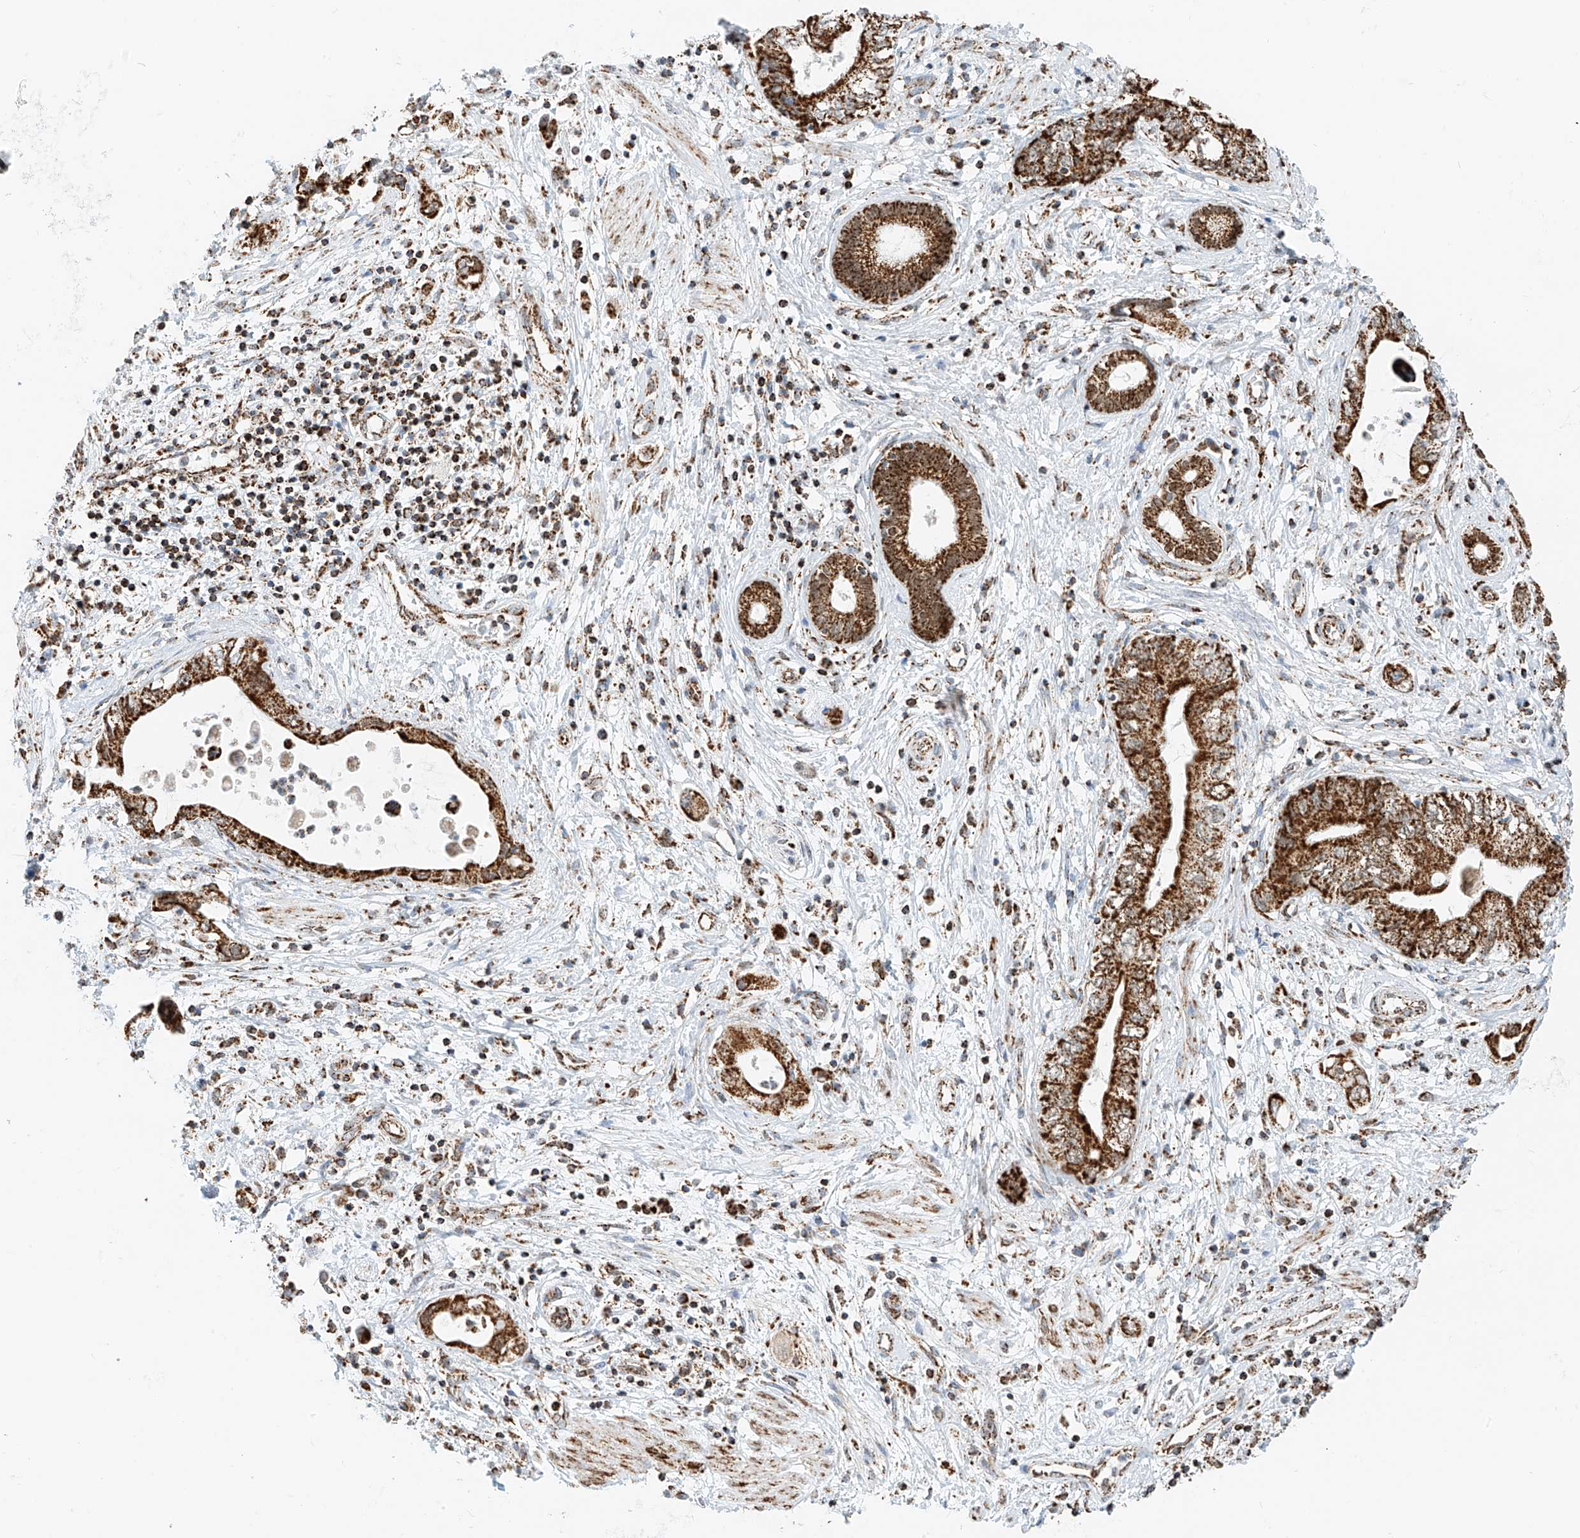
{"staining": {"intensity": "strong", "quantity": ">75%", "location": "cytoplasmic/membranous"}, "tissue": "pancreatic cancer", "cell_type": "Tumor cells", "image_type": "cancer", "snomed": [{"axis": "morphology", "description": "Adenocarcinoma, NOS"}, {"axis": "topography", "description": "Pancreas"}], "caption": "Immunohistochemistry (IHC) staining of adenocarcinoma (pancreatic), which reveals high levels of strong cytoplasmic/membranous expression in about >75% of tumor cells indicating strong cytoplasmic/membranous protein positivity. The staining was performed using DAB (brown) for protein detection and nuclei were counterstained in hematoxylin (blue).", "gene": "PPA2", "patient": {"sex": "female", "age": 73}}